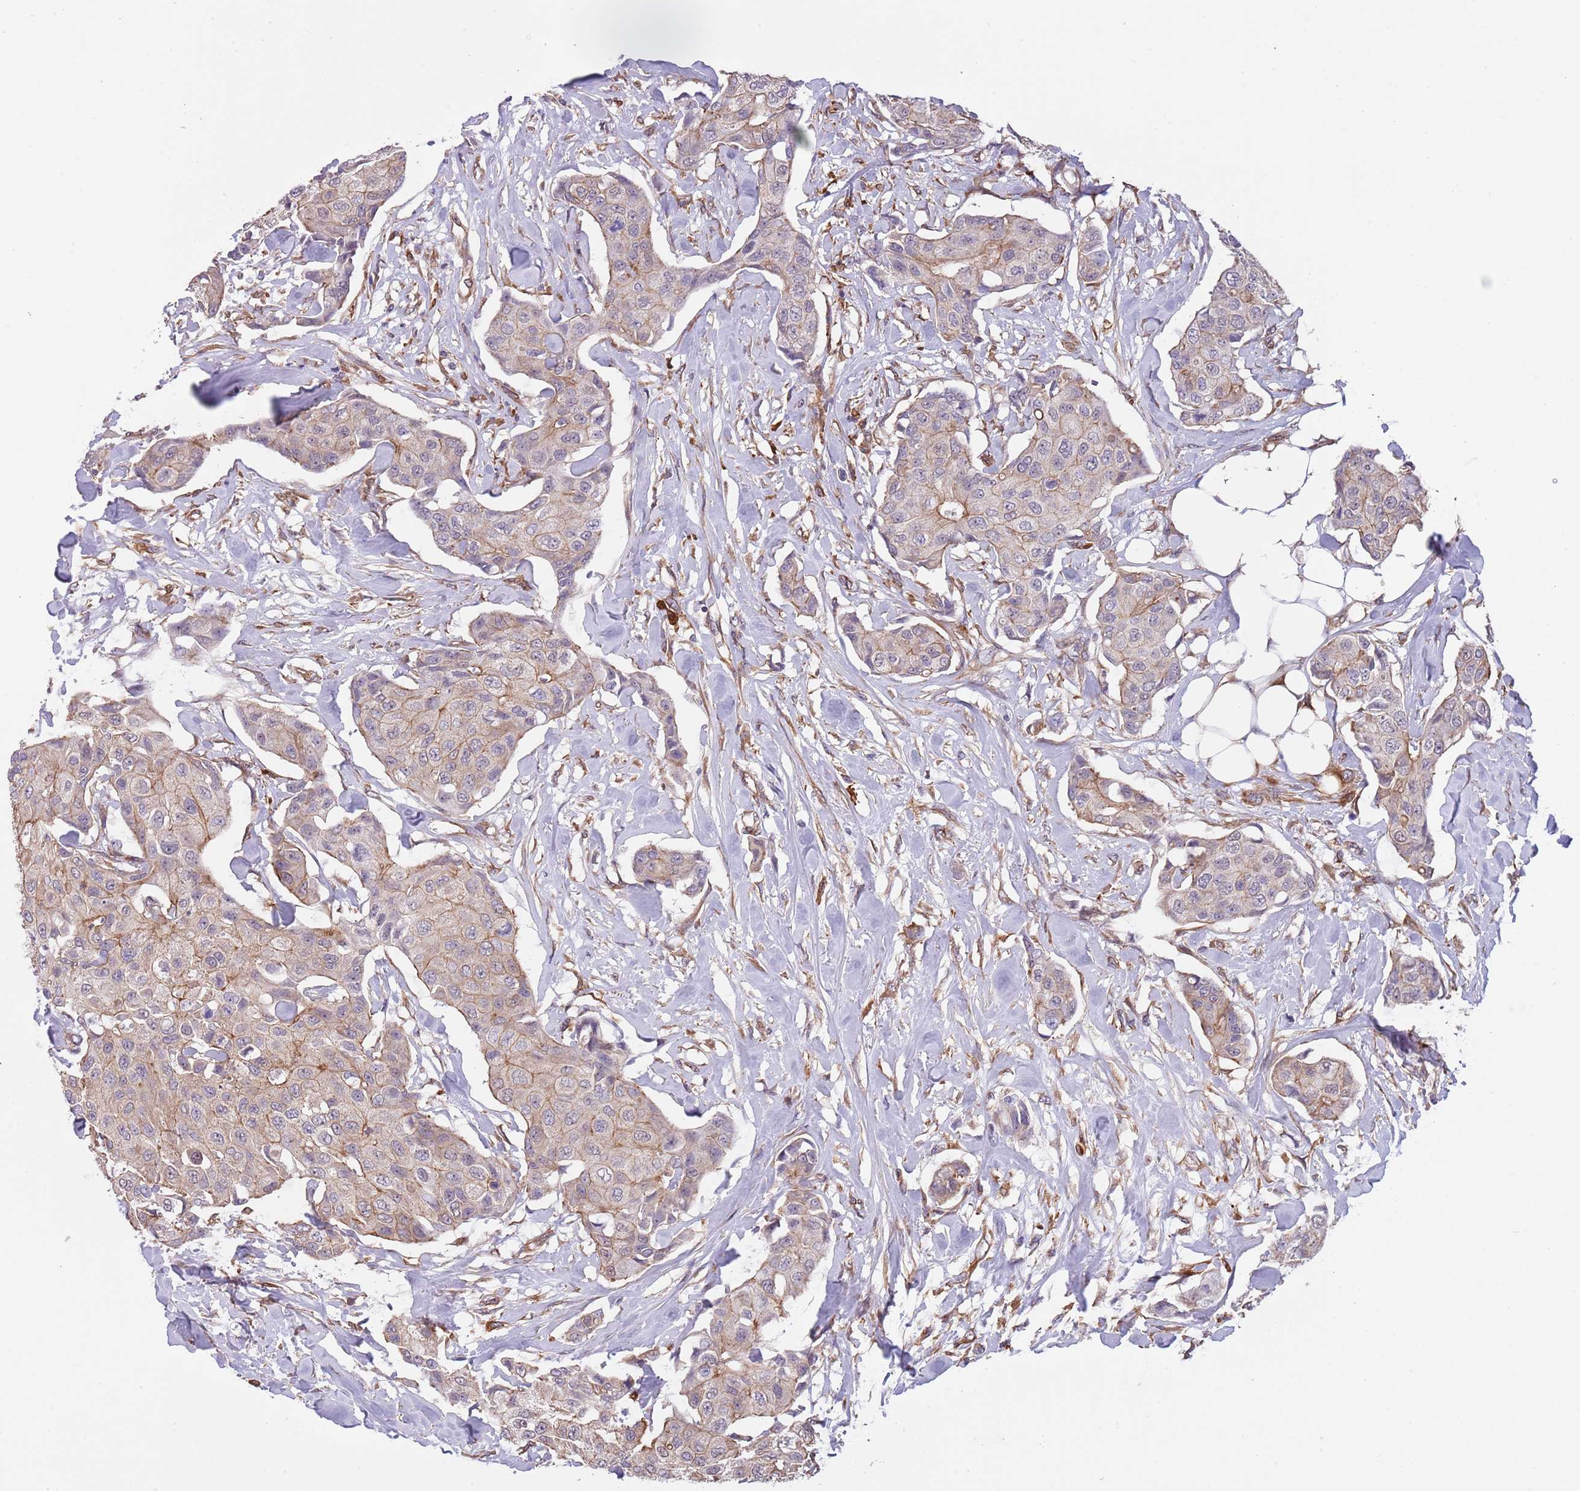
{"staining": {"intensity": "weak", "quantity": "25%-75%", "location": "cytoplasmic/membranous"}, "tissue": "breast cancer", "cell_type": "Tumor cells", "image_type": "cancer", "snomed": [{"axis": "morphology", "description": "Duct carcinoma"}, {"axis": "topography", "description": "Breast"}, {"axis": "topography", "description": "Lymph node"}], "caption": "IHC (DAB) staining of breast cancer (invasive ductal carcinoma) demonstrates weak cytoplasmic/membranous protein positivity in approximately 25%-75% of tumor cells.", "gene": "CREBZF", "patient": {"sex": "female", "age": 80}}